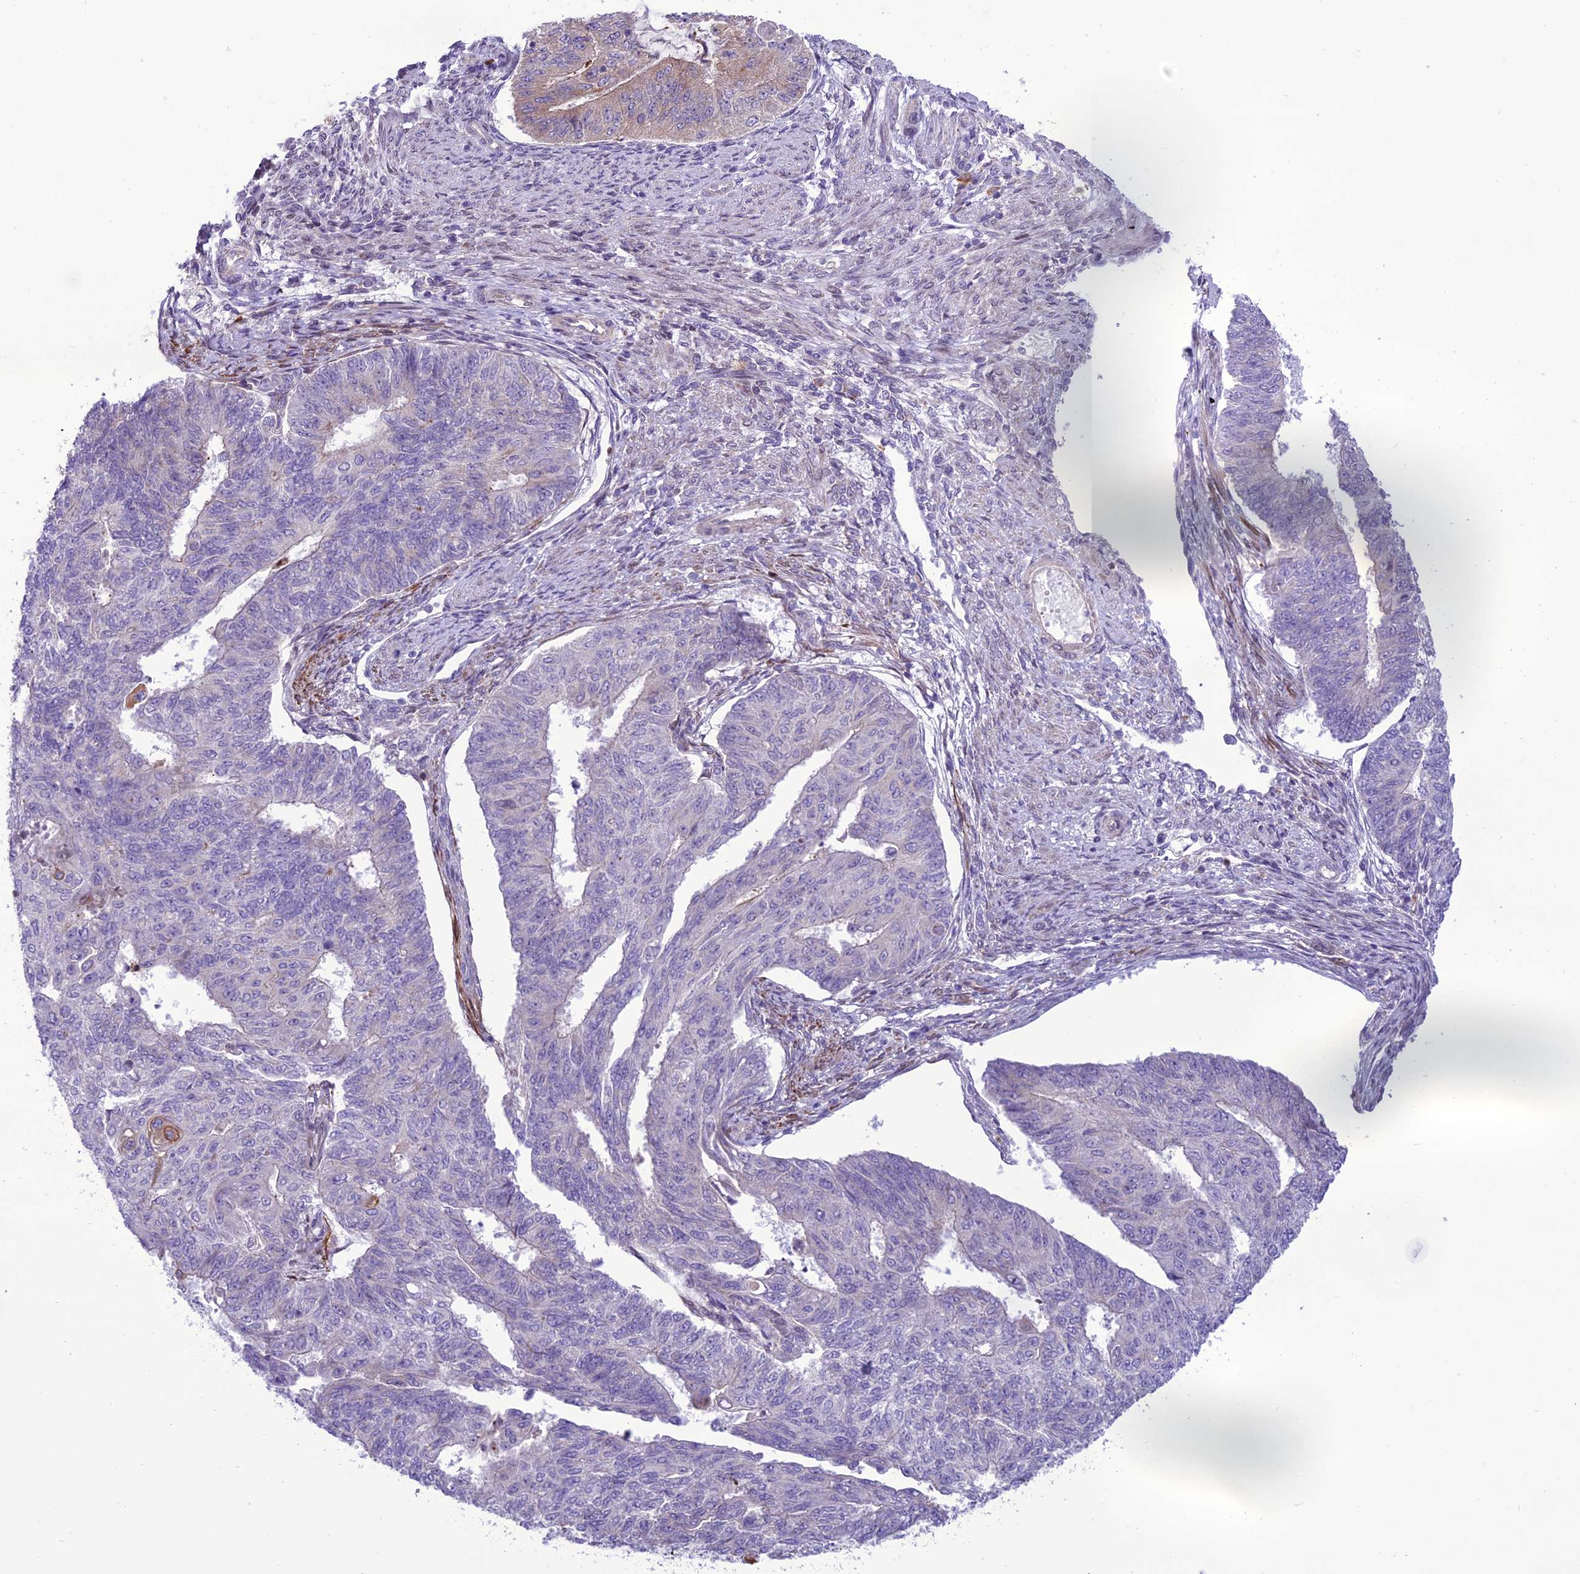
{"staining": {"intensity": "negative", "quantity": "none", "location": "none"}, "tissue": "endometrial cancer", "cell_type": "Tumor cells", "image_type": "cancer", "snomed": [{"axis": "morphology", "description": "Adenocarcinoma, NOS"}, {"axis": "topography", "description": "Endometrium"}], "caption": "A high-resolution histopathology image shows IHC staining of endometrial cancer (adenocarcinoma), which demonstrates no significant staining in tumor cells.", "gene": "JMY", "patient": {"sex": "female", "age": 32}}